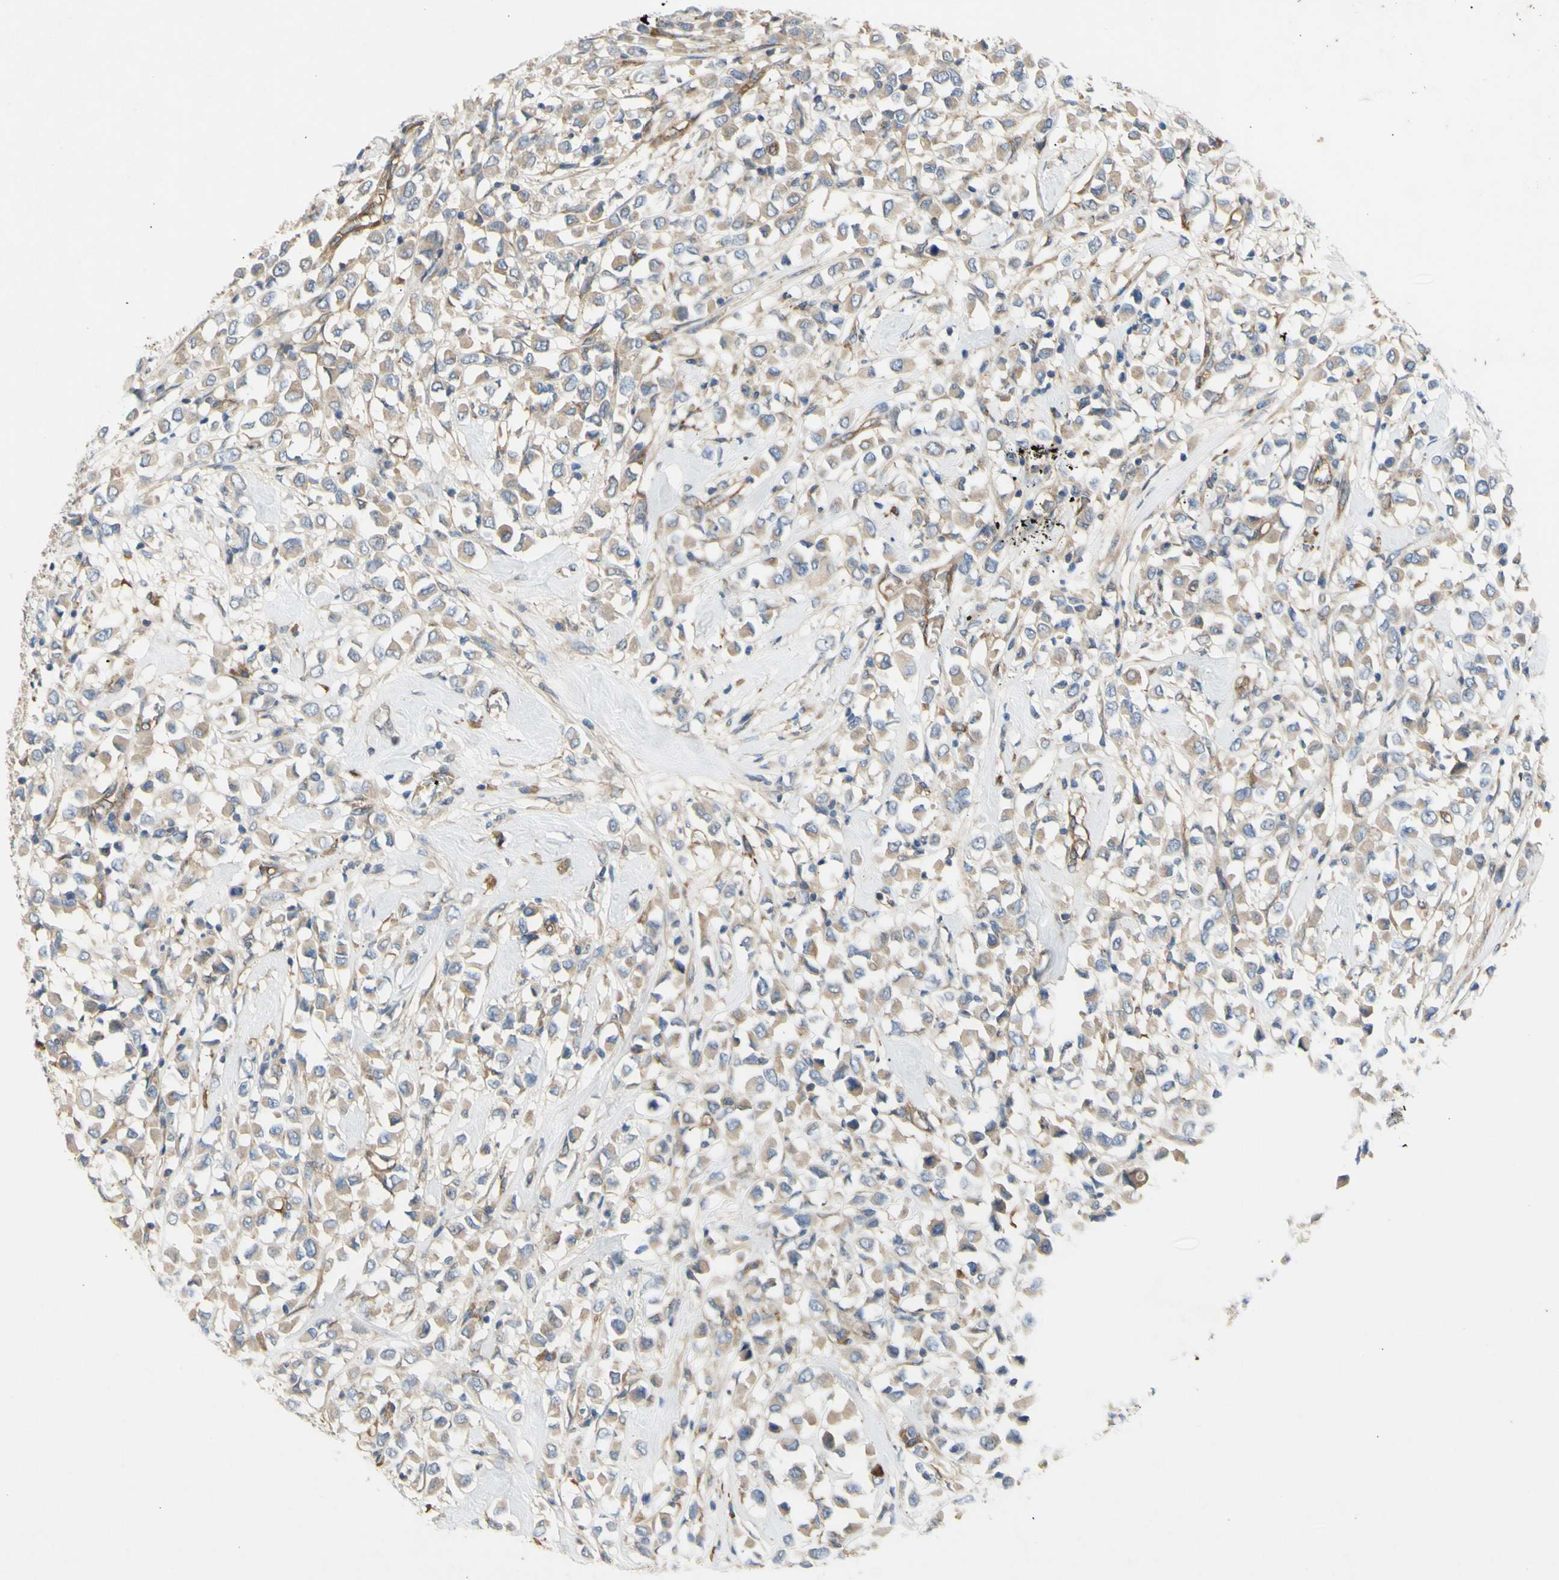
{"staining": {"intensity": "weak", "quantity": ">75%", "location": "cytoplasmic/membranous"}, "tissue": "breast cancer", "cell_type": "Tumor cells", "image_type": "cancer", "snomed": [{"axis": "morphology", "description": "Duct carcinoma"}, {"axis": "topography", "description": "Breast"}], "caption": "A brown stain labels weak cytoplasmic/membranous staining of a protein in breast cancer (invasive ductal carcinoma) tumor cells. (IHC, brightfield microscopy, high magnification).", "gene": "KLC1", "patient": {"sex": "female", "age": 61}}